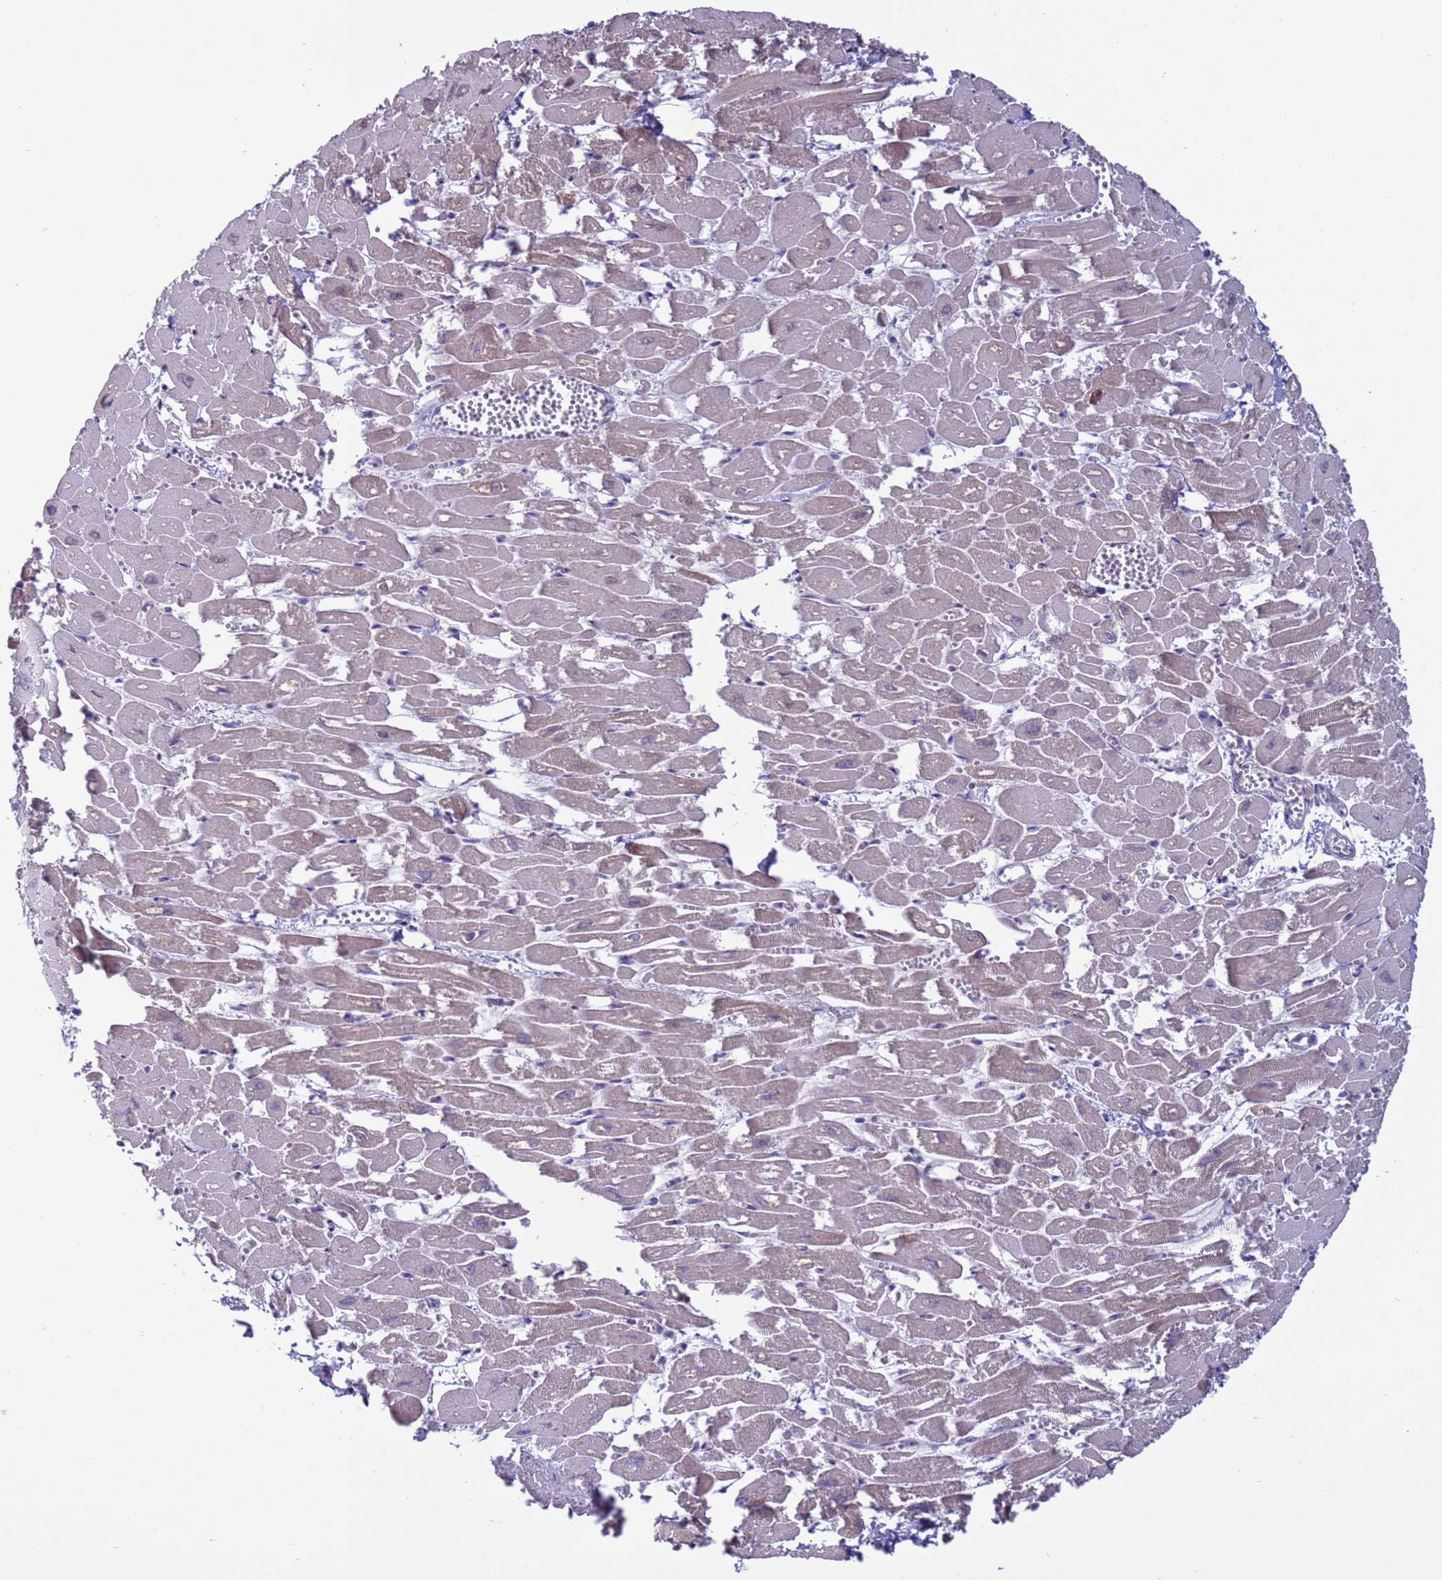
{"staining": {"intensity": "weak", "quantity": "<25%", "location": "cytoplasmic/membranous"}, "tissue": "heart muscle", "cell_type": "Cardiomyocytes", "image_type": "normal", "snomed": [{"axis": "morphology", "description": "Normal tissue, NOS"}, {"axis": "topography", "description": "Heart"}], "caption": "Heart muscle stained for a protein using IHC demonstrates no staining cardiomyocytes.", "gene": "HPCAL1", "patient": {"sex": "male", "age": 54}}